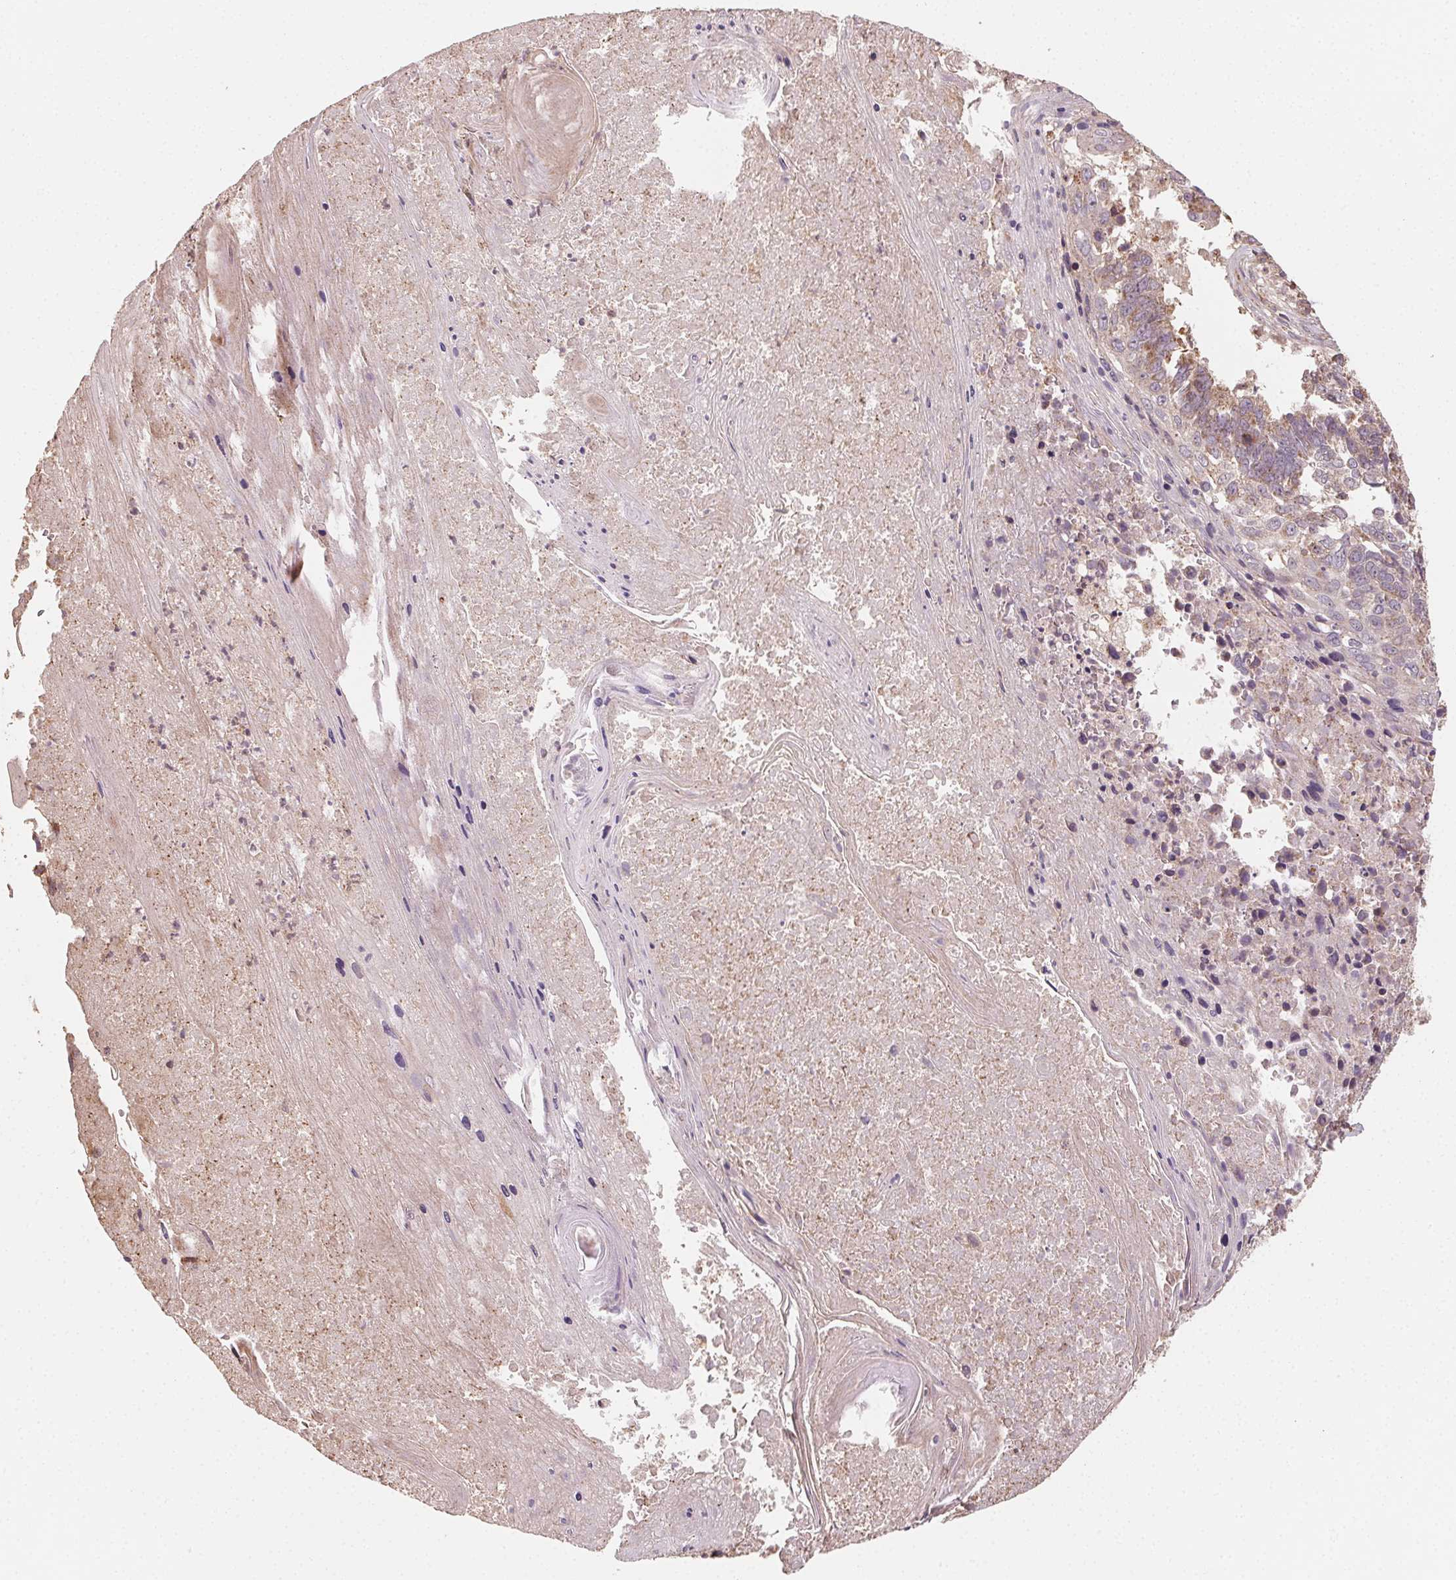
{"staining": {"intensity": "weak", "quantity": ">75%", "location": "cytoplasmic/membranous"}, "tissue": "lung cancer", "cell_type": "Tumor cells", "image_type": "cancer", "snomed": [{"axis": "morphology", "description": "Squamous cell carcinoma, NOS"}, {"axis": "topography", "description": "Lung"}], "caption": "Weak cytoplasmic/membranous positivity for a protein is seen in approximately >75% of tumor cells of lung cancer using IHC.", "gene": "WBP2", "patient": {"sex": "male", "age": 73}}